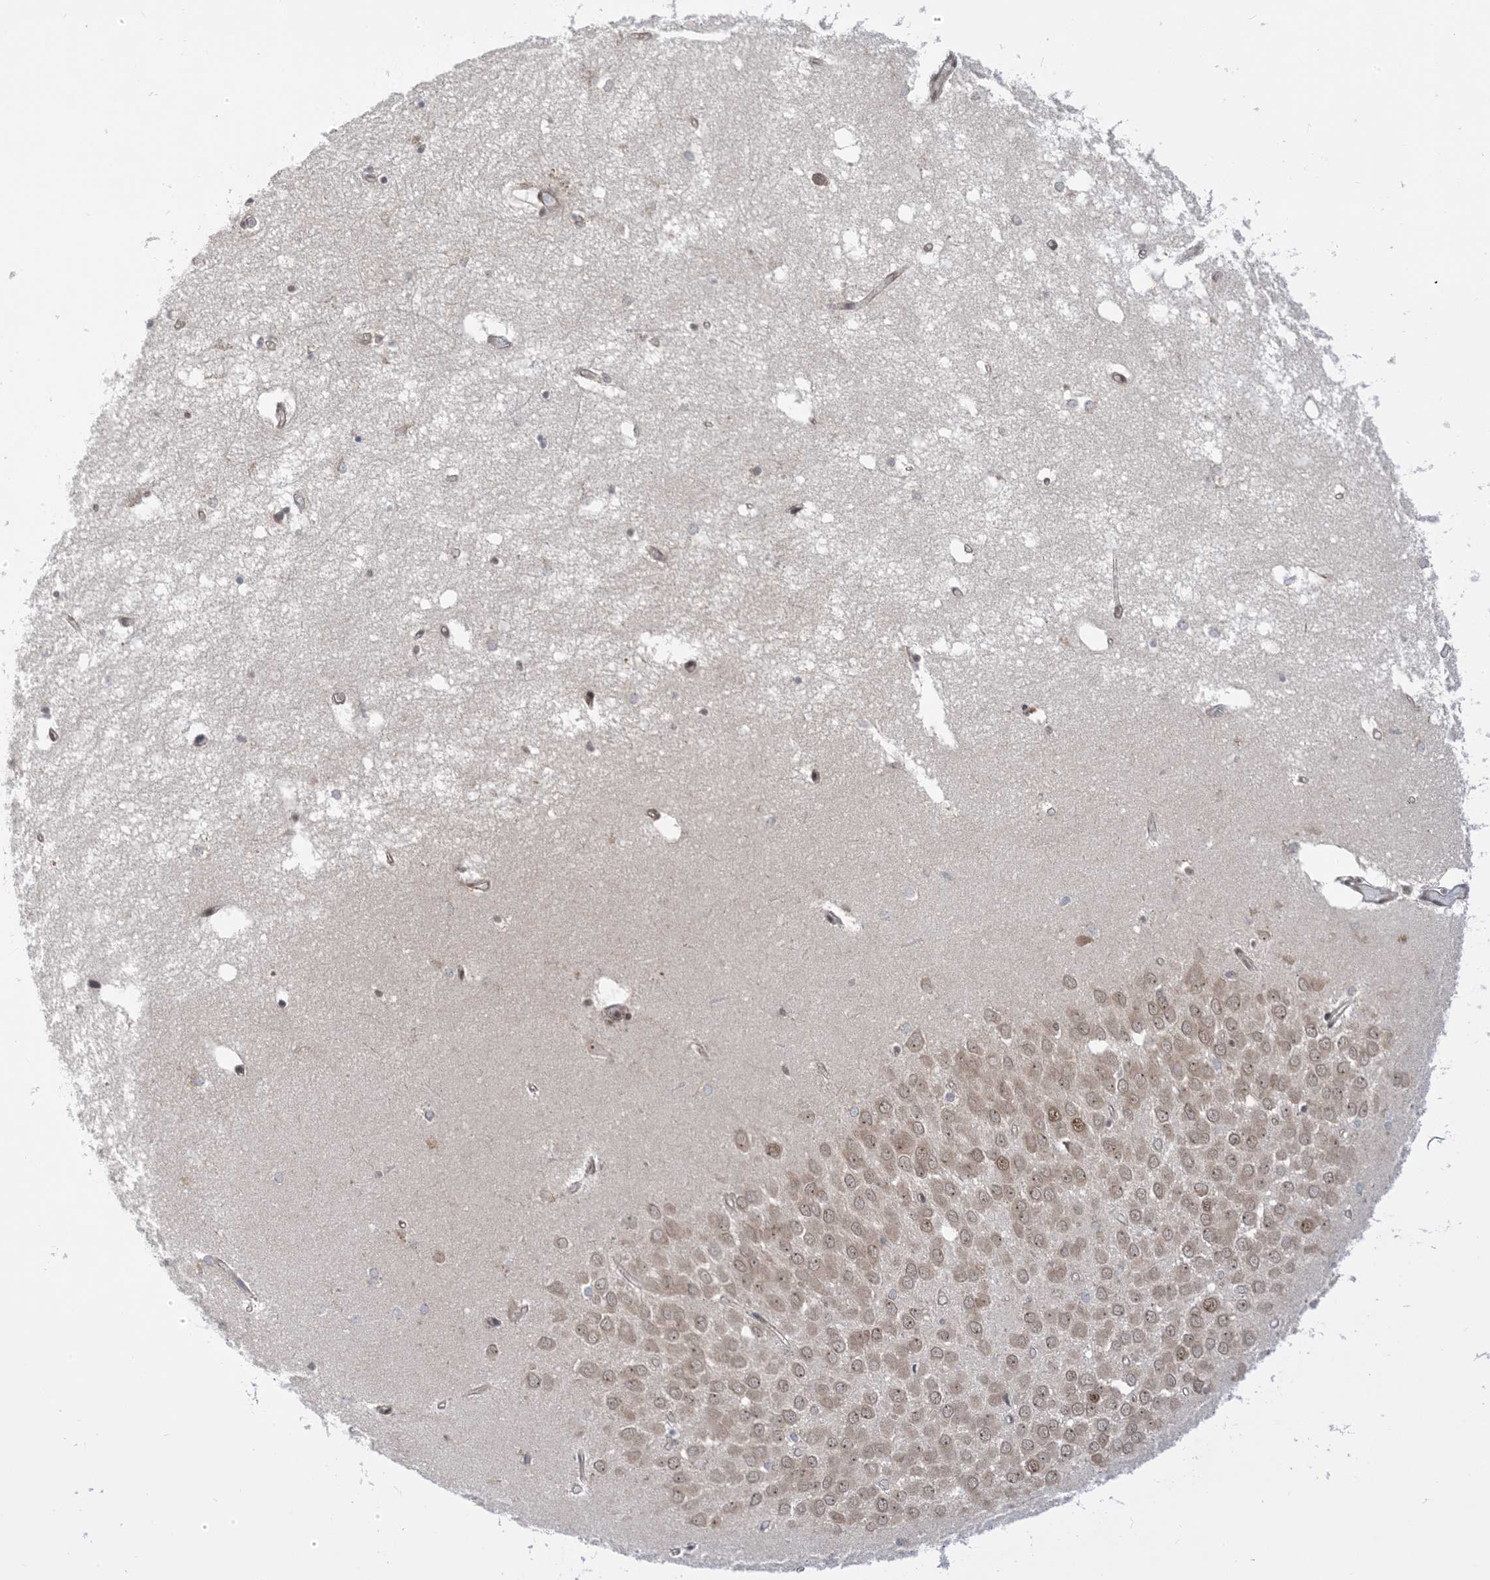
{"staining": {"intensity": "weak", "quantity": "<25%", "location": "cytoplasmic/membranous"}, "tissue": "hippocampus", "cell_type": "Glial cells", "image_type": "normal", "snomed": [{"axis": "morphology", "description": "Normal tissue, NOS"}, {"axis": "topography", "description": "Hippocampus"}], "caption": "Human hippocampus stained for a protein using IHC exhibits no expression in glial cells.", "gene": "METTL21A", "patient": {"sex": "male", "age": 70}}